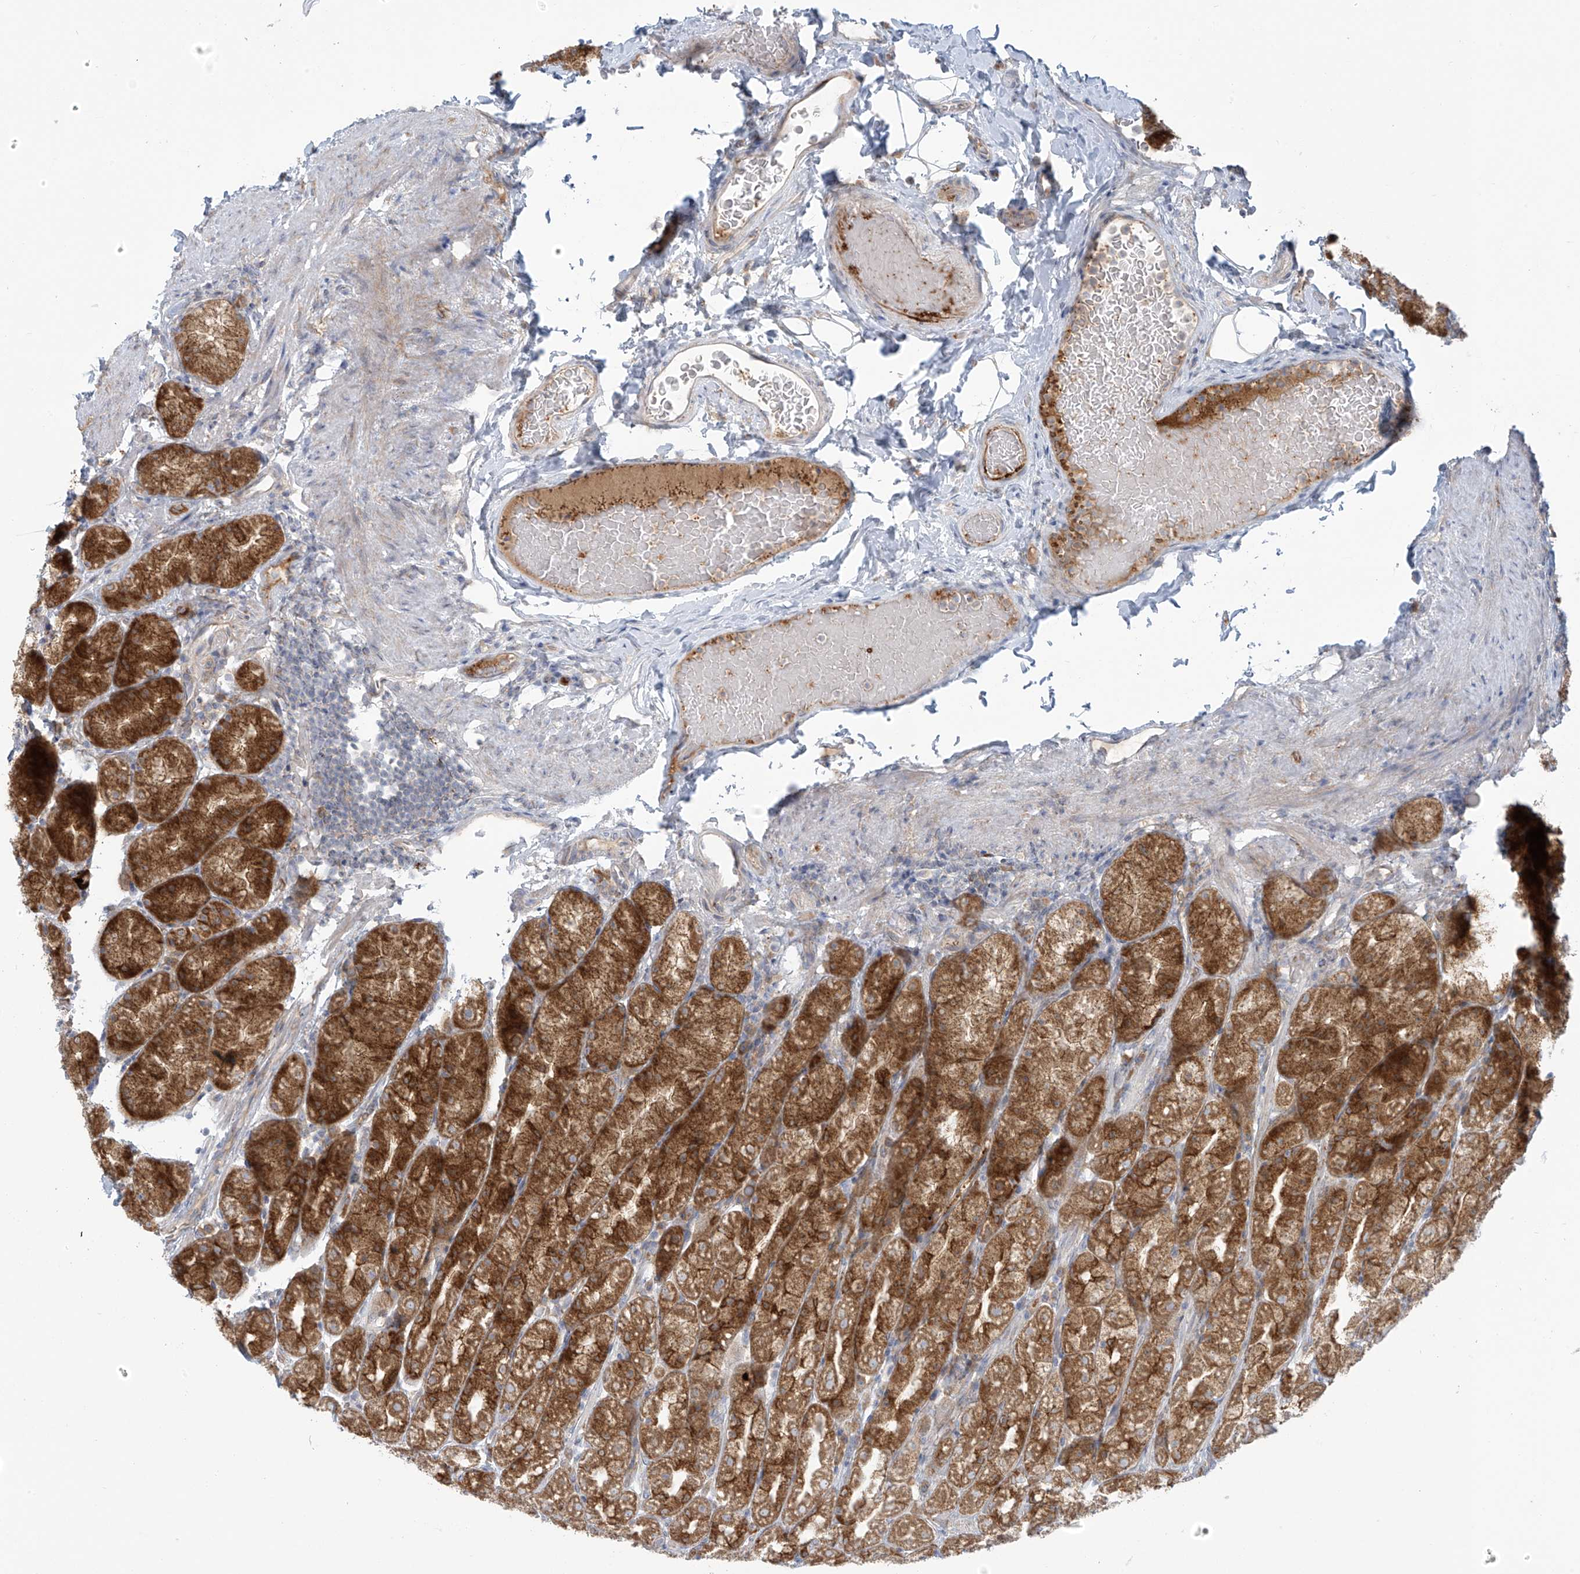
{"staining": {"intensity": "moderate", "quantity": ">75%", "location": "cytoplasmic/membranous"}, "tissue": "stomach", "cell_type": "Glandular cells", "image_type": "normal", "snomed": [{"axis": "morphology", "description": "Normal tissue, NOS"}, {"axis": "topography", "description": "Stomach, upper"}], "caption": "Protein staining of normal stomach displays moderate cytoplasmic/membranous positivity in about >75% of glandular cells.", "gene": "LZTS3", "patient": {"sex": "male", "age": 68}}